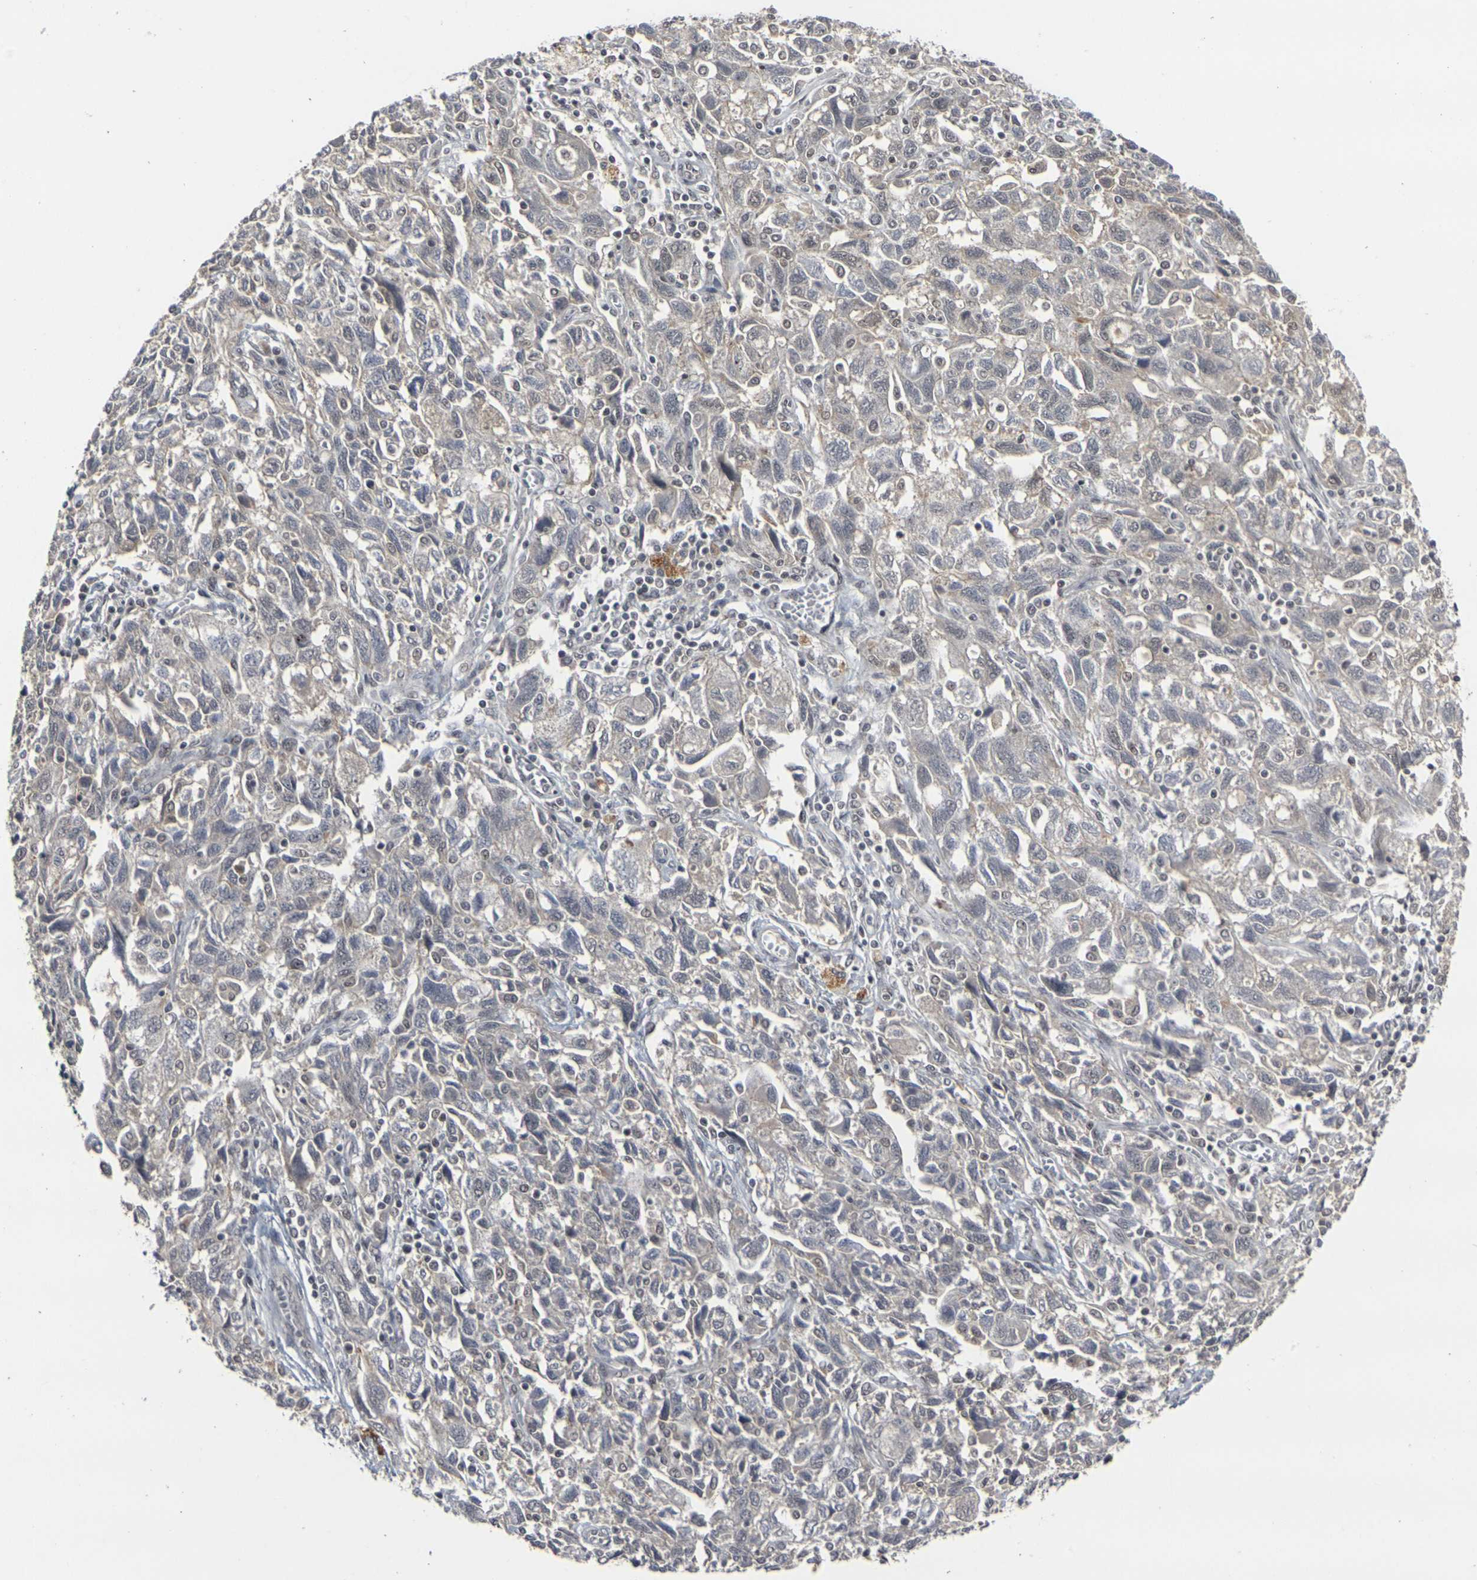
{"staining": {"intensity": "weak", "quantity": "<25%", "location": "cytoplasmic/membranous"}, "tissue": "ovarian cancer", "cell_type": "Tumor cells", "image_type": "cancer", "snomed": [{"axis": "morphology", "description": "Carcinoma, NOS"}, {"axis": "morphology", "description": "Cystadenocarcinoma, serous, NOS"}, {"axis": "topography", "description": "Ovary"}], "caption": "This is an immunohistochemistry micrograph of carcinoma (ovarian). There is no positivity in tumor cells.", "gene": "GPR19", "patient": {"sex": "female", "age": 69}}